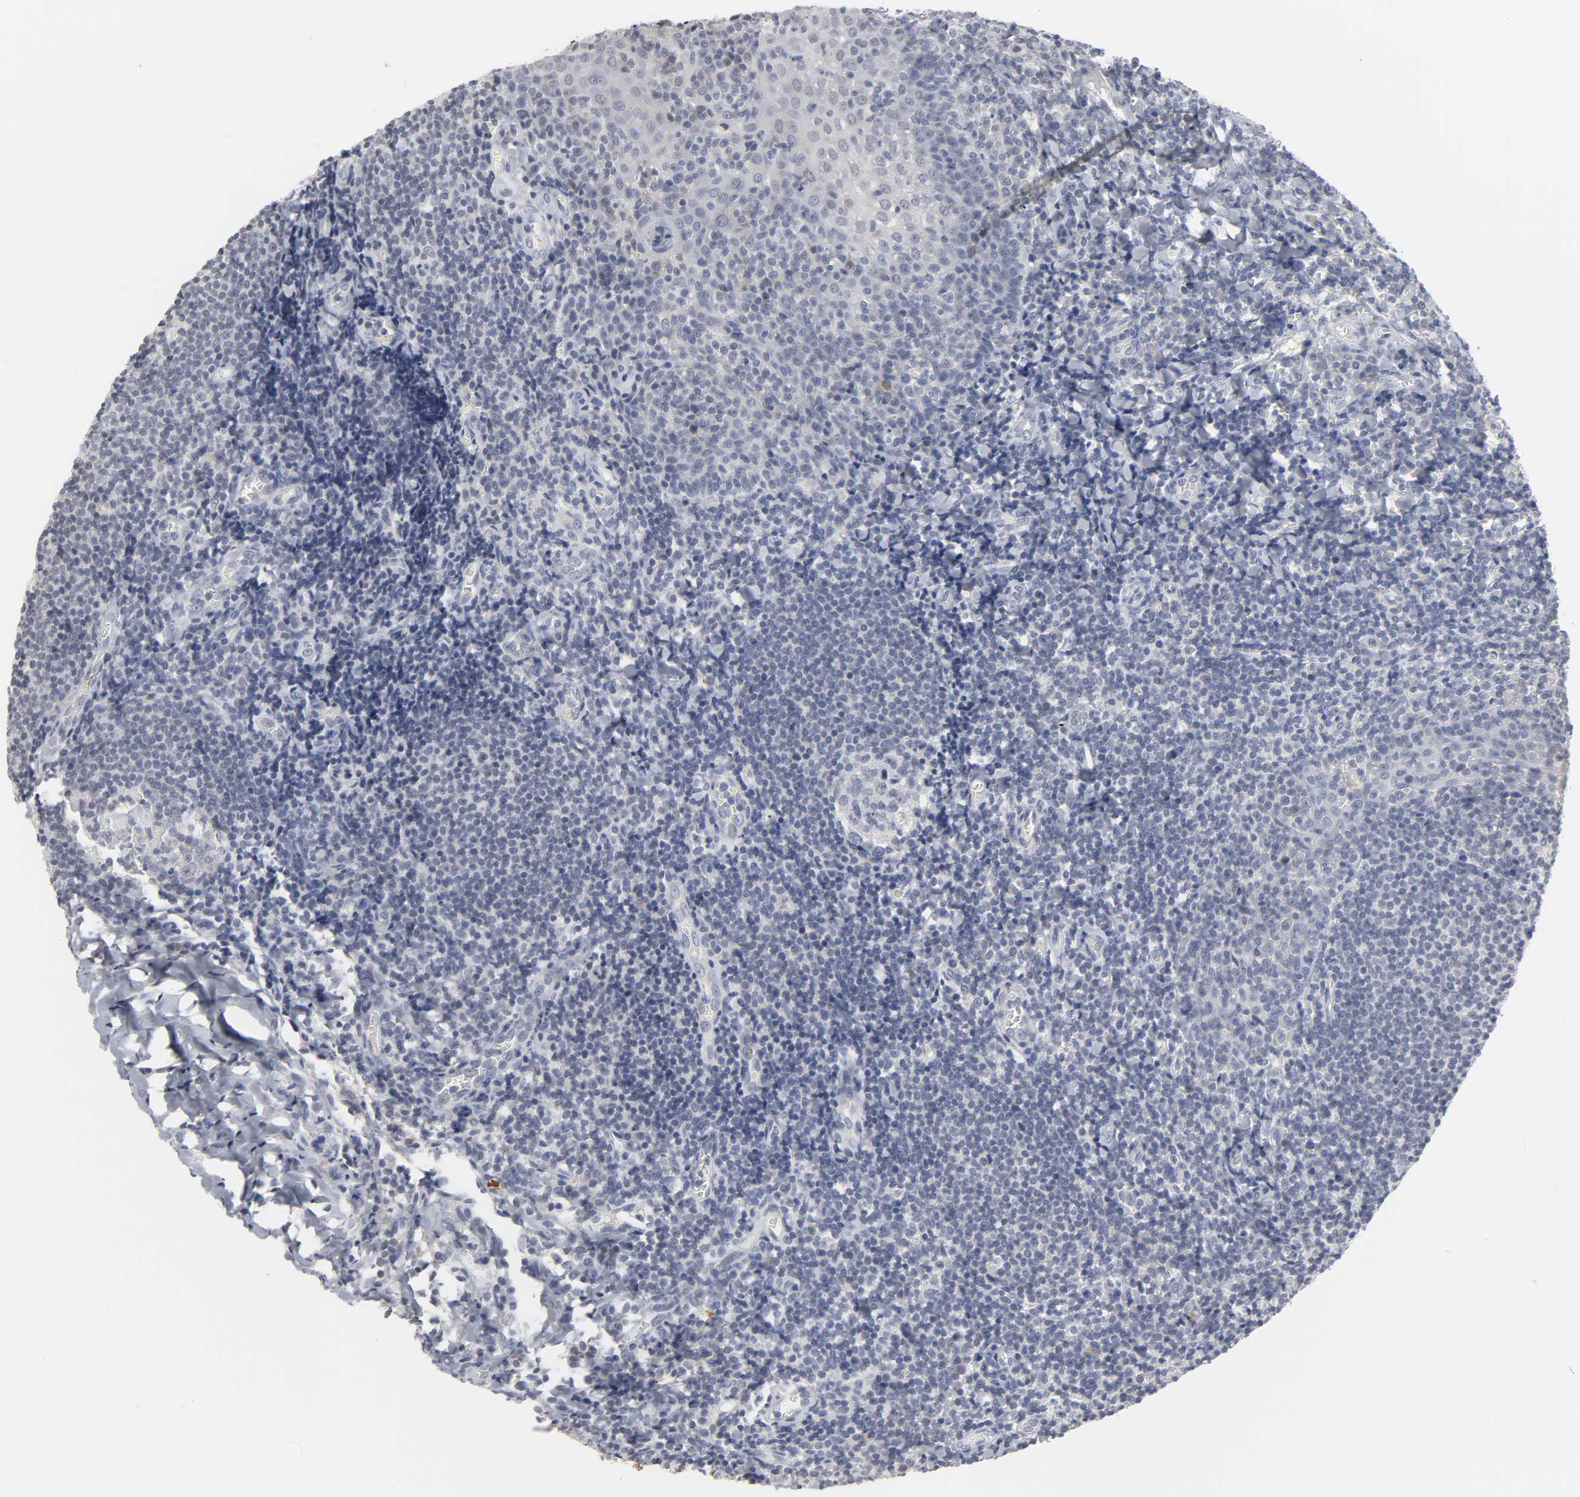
{"staining": {"intensity": "negative", "quantity": "none", "location": "none"}, "tissue": "tonsil", "cell_type": "Germinal center cells", "image_type": "normal", "snomed": [{"axis": "morphology", "description": "Normal tissue, NOS"}, {"axis": "topography", "description": "Tonsil"}], "caption": "This micrograph is of normal tonsil stained with immunohistochemistry to label a protein in brown with the nuclei are counter-stained blue. There is no expression in germinal center cells. (Stains: DAB immunohistochemistry with hematoxylin counter stain, Microscopy: brightfield microscopy at high magnification).", "gene": "TCAP", "patient": {"sex": "male", "age": 31}}